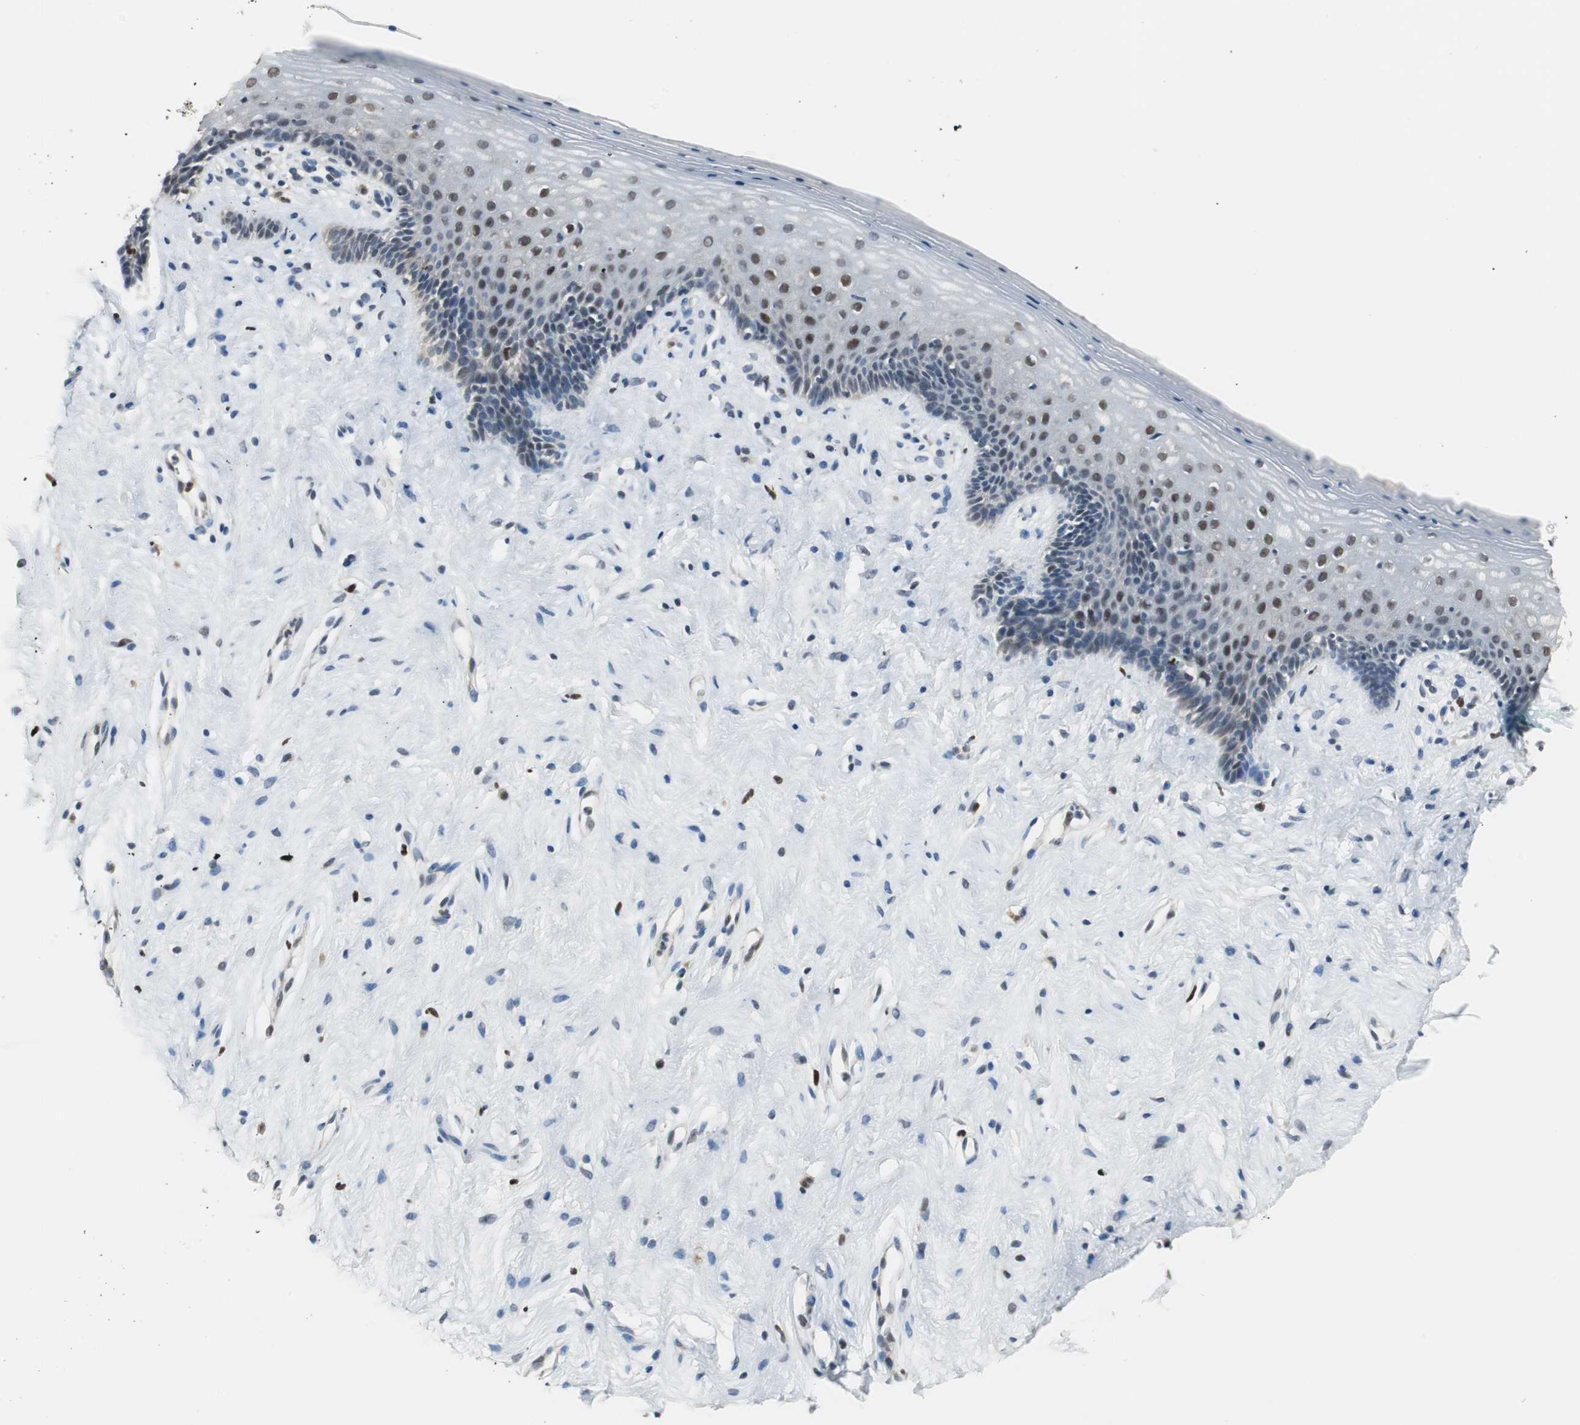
{"staining": {"intensity": "weak", "quantity": "<25%", "location": "nuclear"}, "tissue": "vagina", "cell_type": "Squamous epithelial cells", "image_type": "normal", "snomed": [{"axis": "morphology", "description": "Normal tissue, NOS"}, {"axis": "topography", "description": "Vagina"}], "caption": "DAB immunohistochemical staining of unremarkable human vagina demonstrates no significant staining in squamous epithelial cells. Brightfield microscopy of immunohistochemistry (IHC) stained with DAB (brown) and hematoxylin (blue), captured at high magnification.", "gene": "MAFB", "patient": {"sex": "female", "age": 44}}